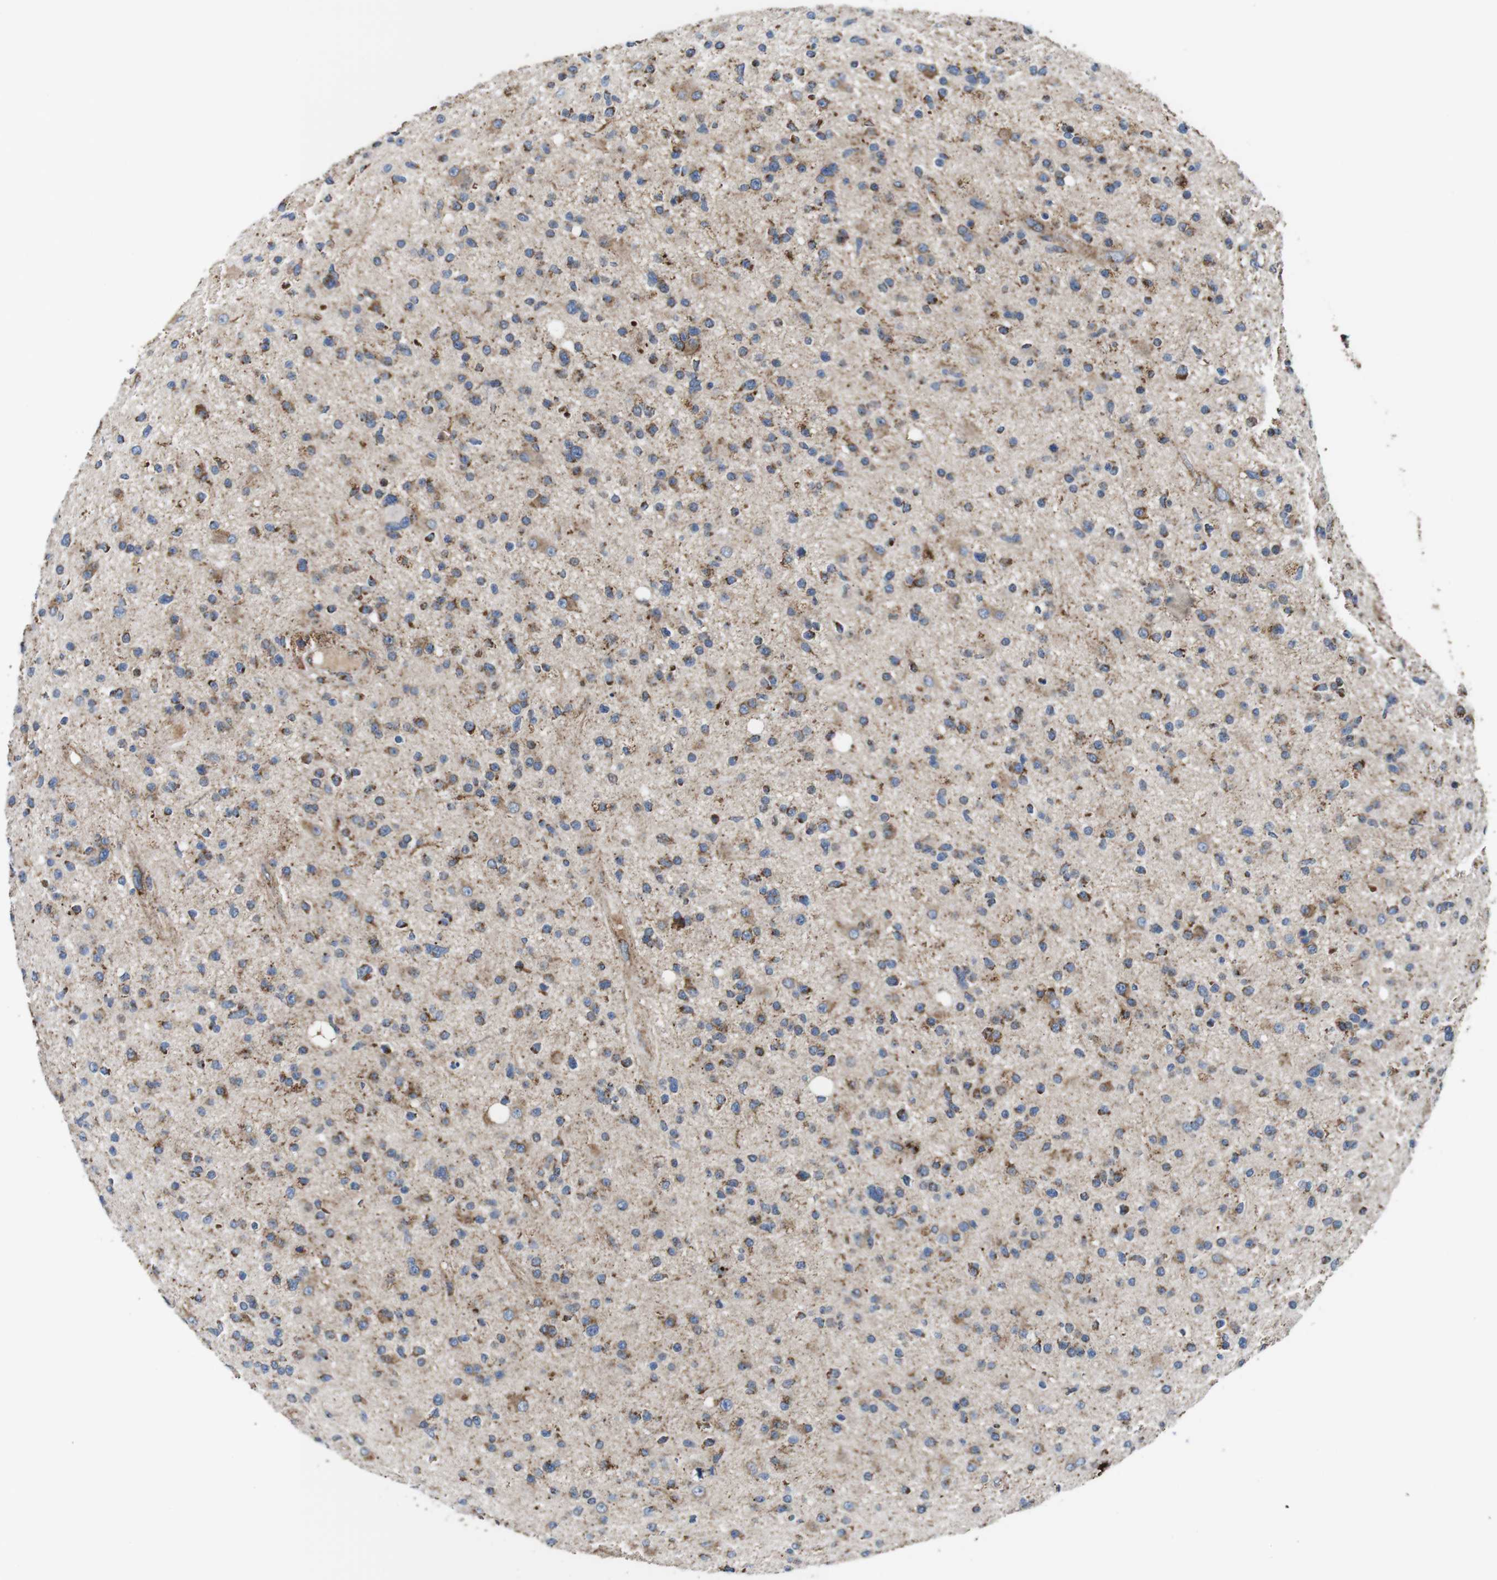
{"staining": {"intensity": "moderate", "quantity": "25%-75%", "location": "cytoplasmic/membranous"}, "tissue": "glioma", "cell_type": "Tumor cells", "image_type": "cancer", "snomed": [{"axis": "morphology", "description": "Glioma, malignant, High grade"}, {"axis": "topography", "description": "Brain"}], "caption": "Protein expression by immunohistochemistry reveals moderate cytoplasmic/membranous expression in about 25%-75% of tumor cells in malignant glioma (high-grade). Using DAB (brown) and hematoxylin (blue) stains, captured at high magnification using brightfield microscopy.", "gene": "HK1", "patient": {"sex": "male", "age": 33}}